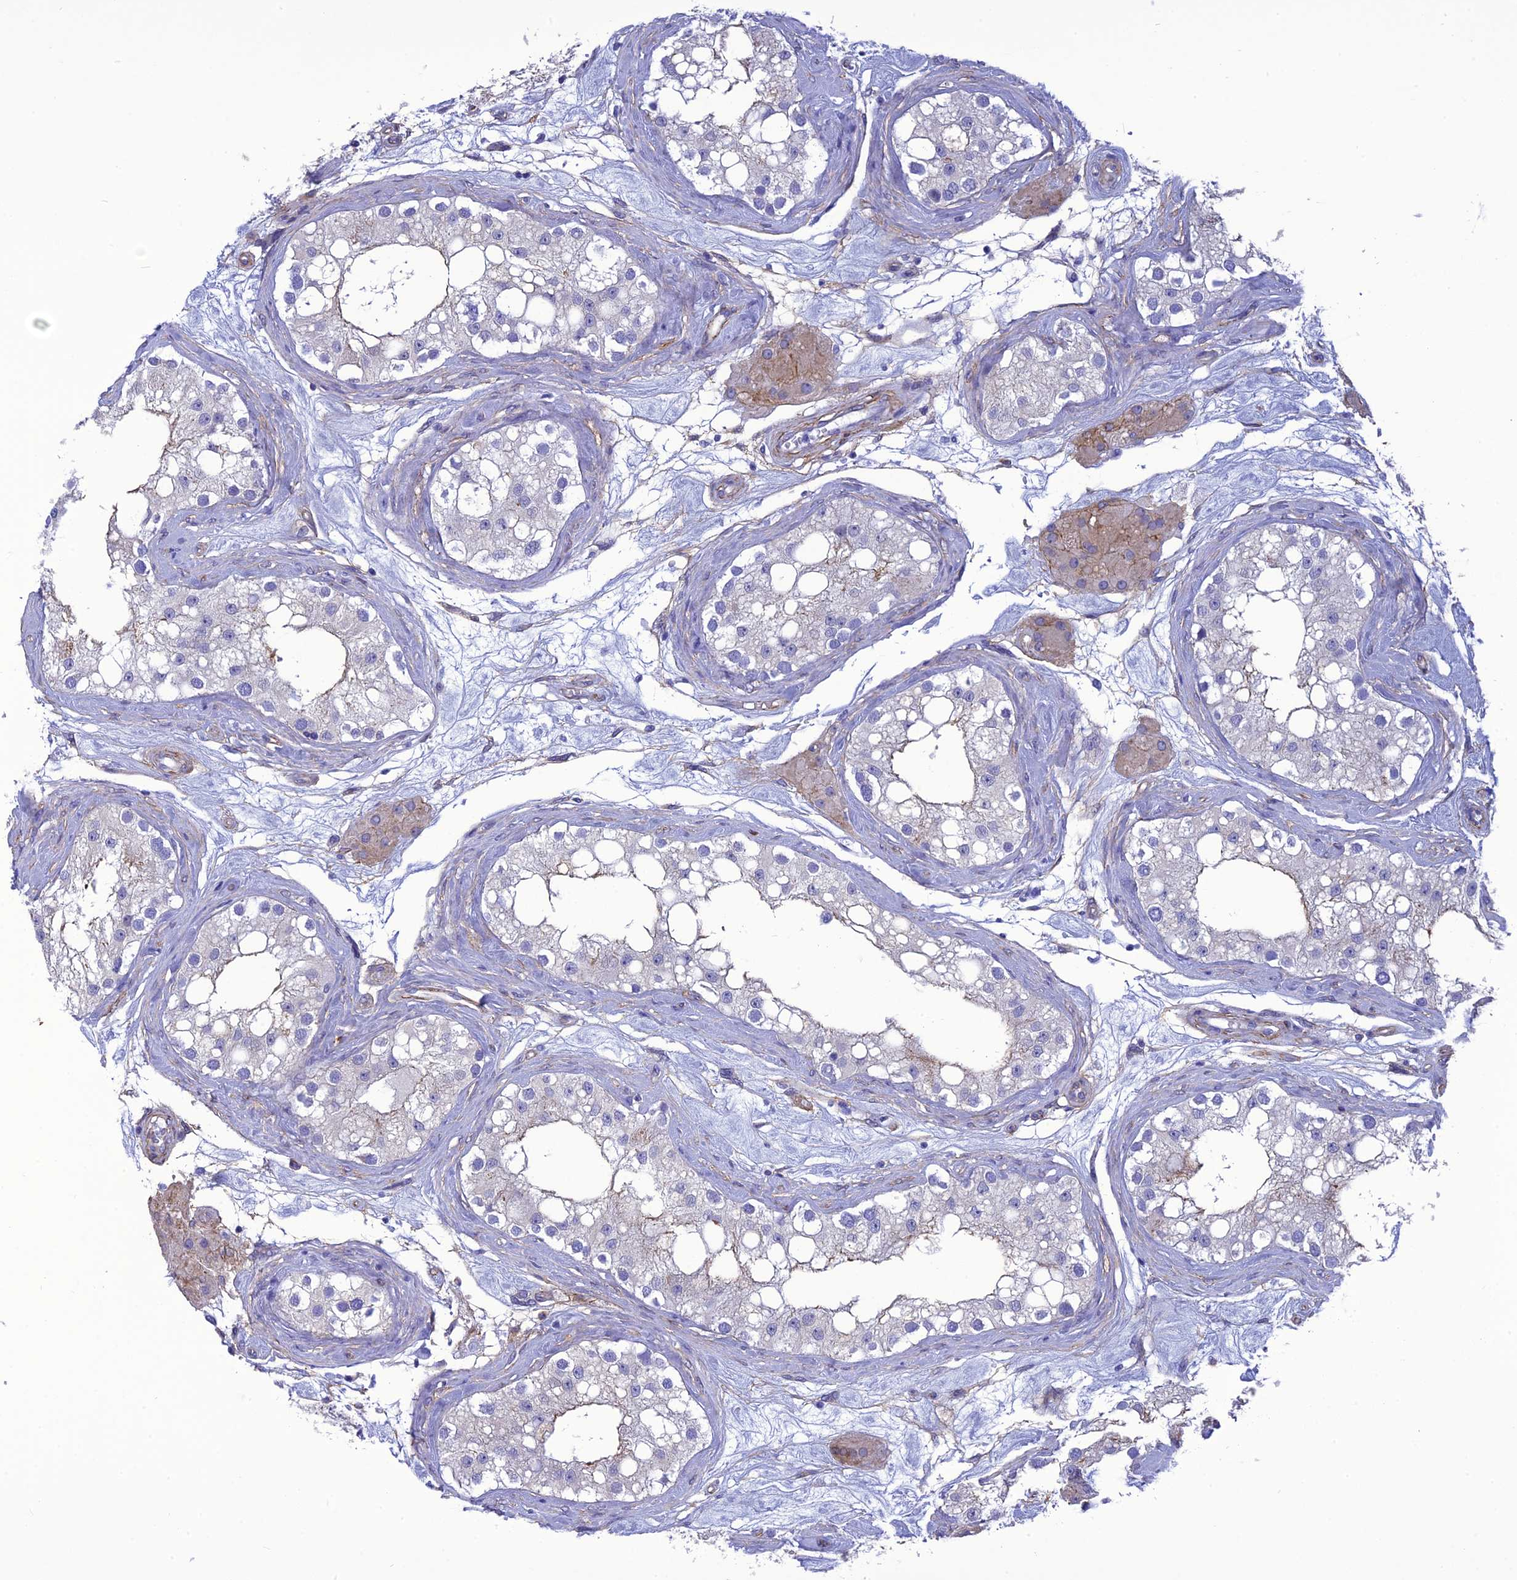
{"staining": {"intensity": "negative", "quantity": "none", "location": "none"}, "tissue": "testis", "cell_type": "Cells in seminiferous ducts", "image_type": "normal", "snomed": [{"axis": "morphology", "description": "Normal tissue, NOS"}, {"axis": "topography", "description": "Testis"}], "caption": "This is a photomicrograph of immunohistochemistry staining of benign testis, which shows no expression in cells in seminiferous ducts. (DAB (3,3'-diaminobenzidine) immunohistochemistry (IHC) visualized using brightfield microscopy, high magnification).", "gene": "NKD1", "patient": {"sex": "male", "age": 84}}